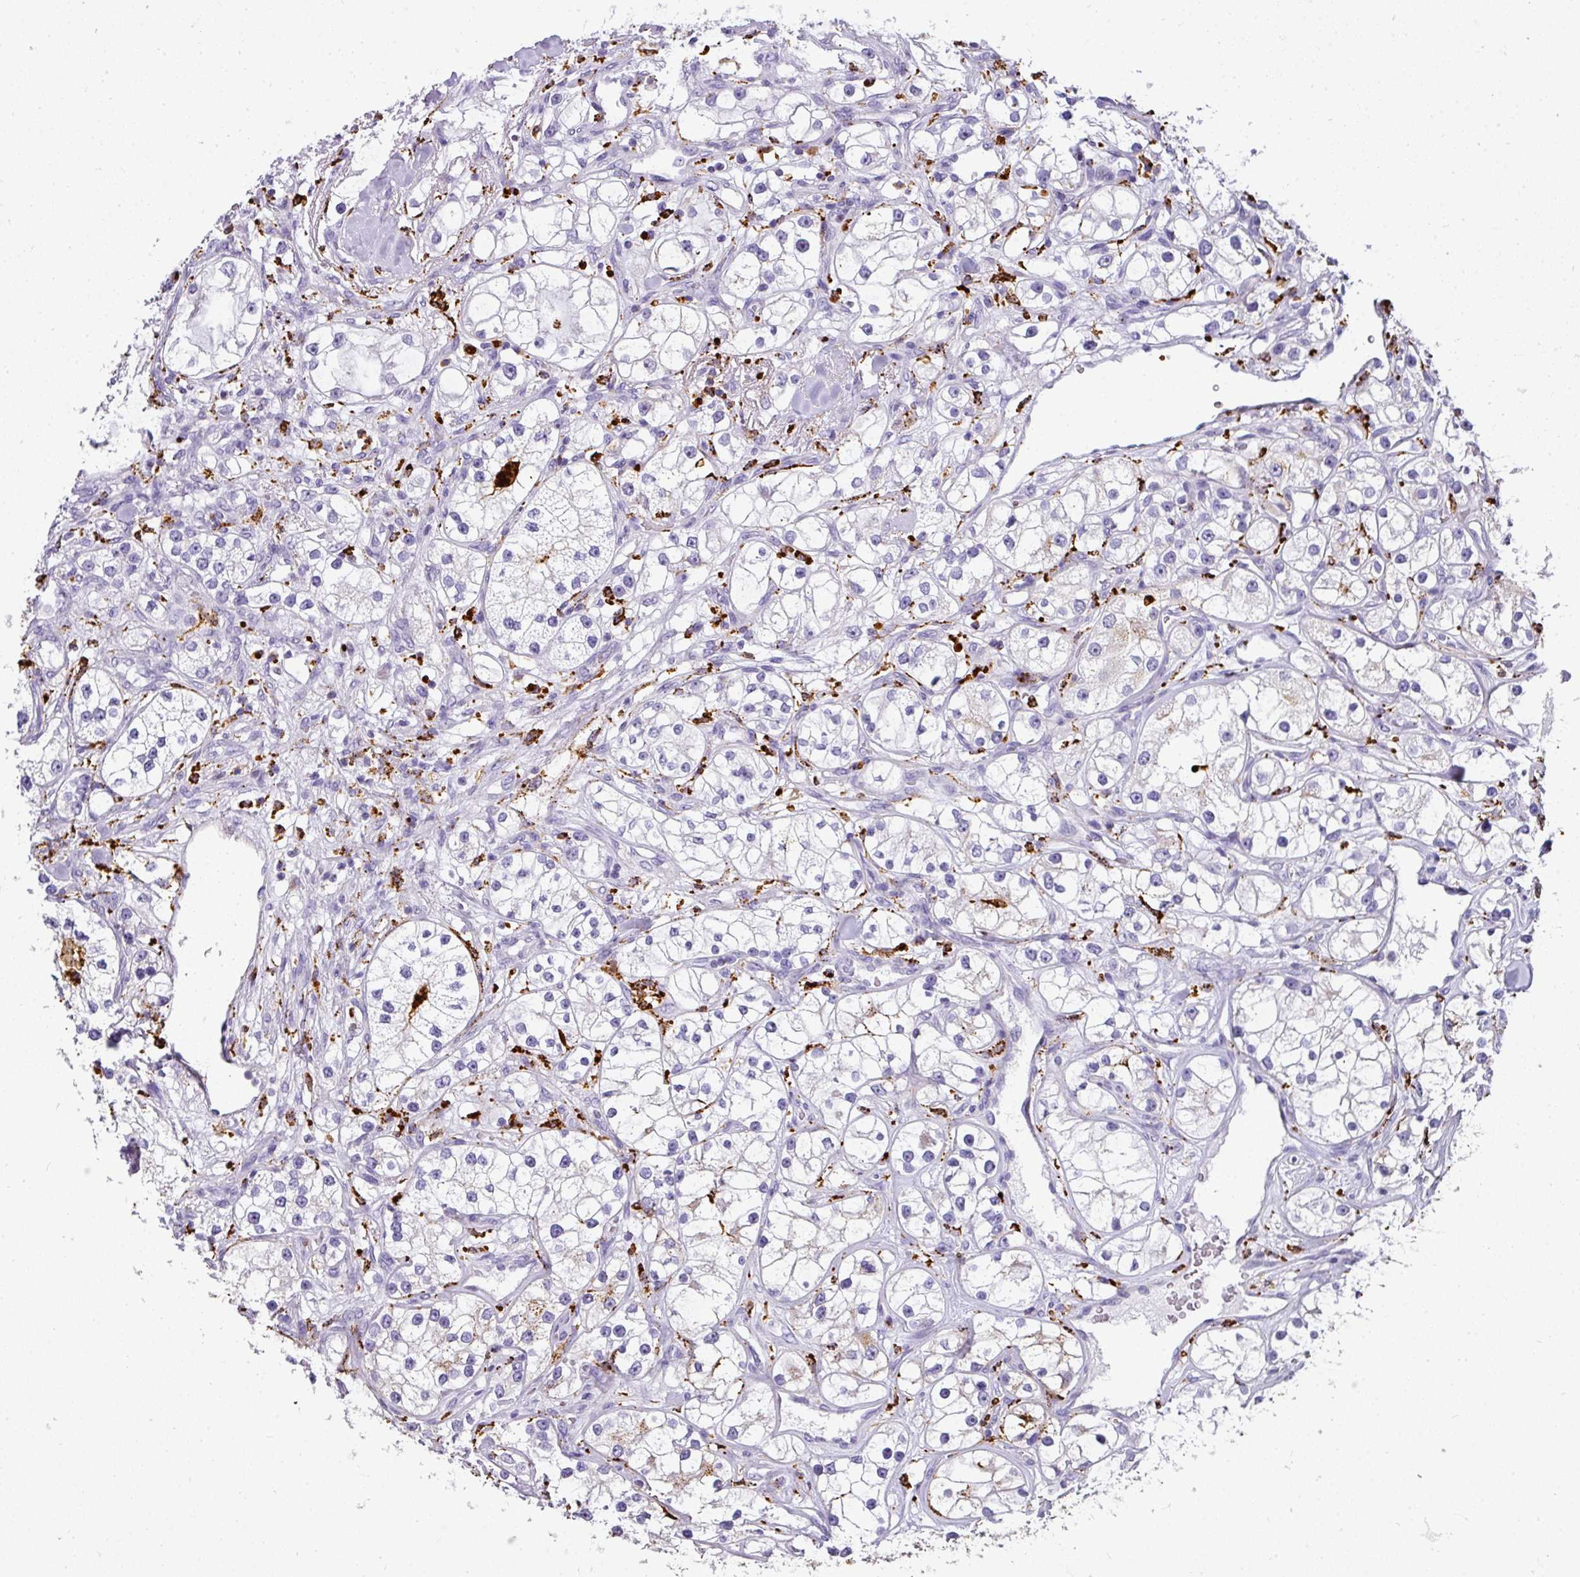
{"staining": {"intensity": "negative", "quantity": "none", "location": "none"}, "tissue": "renal cancer", "cell_type": "Tumor cells", "image_type": "cancer", "snomed": [{"axis": "morphology", "description": "Adenocarcinoma, NOS"}, {"axis": "topography", "description": "Kidney"}], "caption": "DAB immunohistochemical staining of renal adenocarcinoma displays no significant expression in tumor cells.", "gene": "MMACHC", "patient": {"sex": "male", "age": 77}}